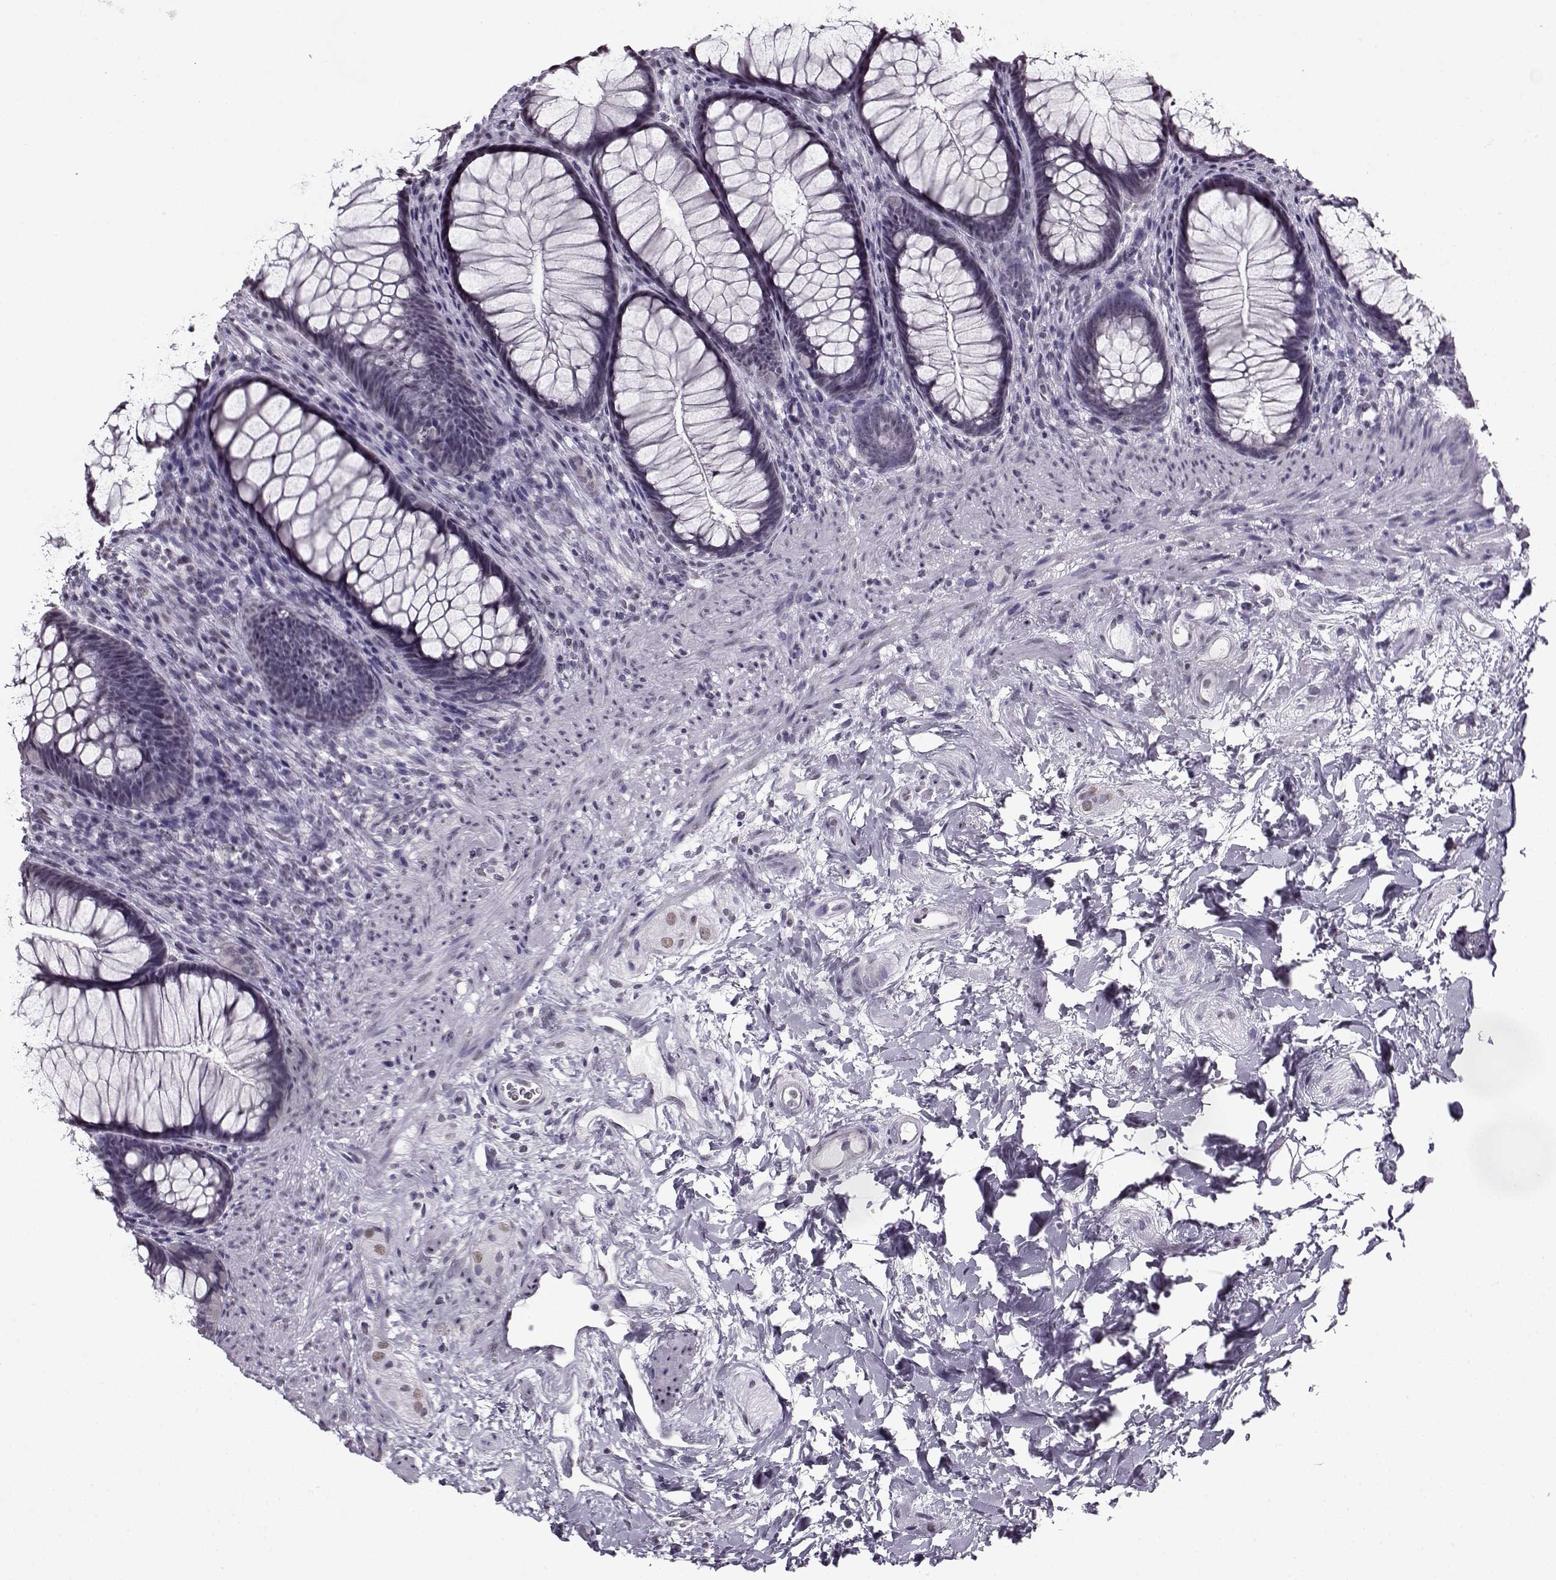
{"staining": {"intensity": "negative", "quantity": "none", "location": "none"}, "tissue": "rectum", "cell_type": "Glandular cells", "image_type": "normal", "snomed": [{"axis": "morphology", "description": "Normal tissue, NOS"}, {"axis": "topography", "description": "Smooth muscle"}, {"axis": "topography", "description": "Rectum"}], "caption": "Human rectum stained for a protein using immunohistochemistry reveals no expression in glandular cells.", "gene": "PRMT8", "patient": {"sex": "male", "age": 53}}